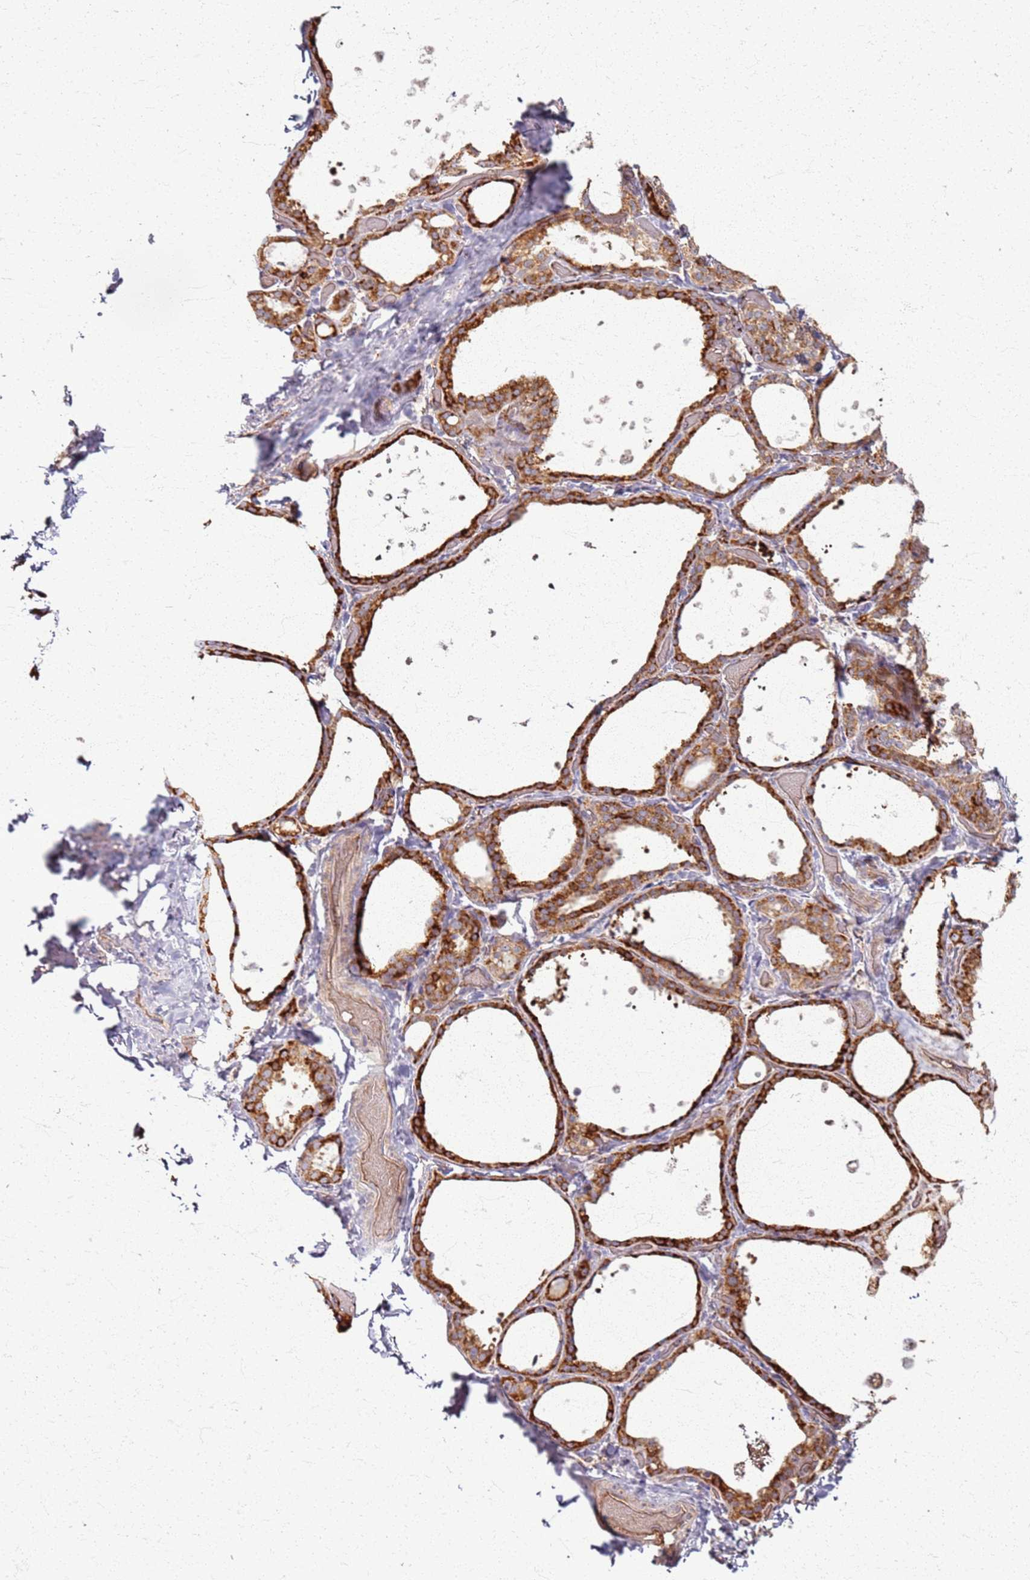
{"staining": {"intensity": "strong", "quantity": ">75%", "location": "cytoplasmic/membranous"}, "tissue": "thyroid gland", "cell_type": "Glandular cells", "image_type": "normal", "snomed": [{"axis": "morphology", "description": "Normal tissue, NOS"}, {"axis": "topography", "description": "Thyroid gland"}], "caption": "Human thyroid gland stained for a protein (brown) displays strong cytoplasmic/membranous positive positivity in approximately >75% of glandular cells.", "gene": "KRI1", "patient": {"sex": "female", "age": 44}}